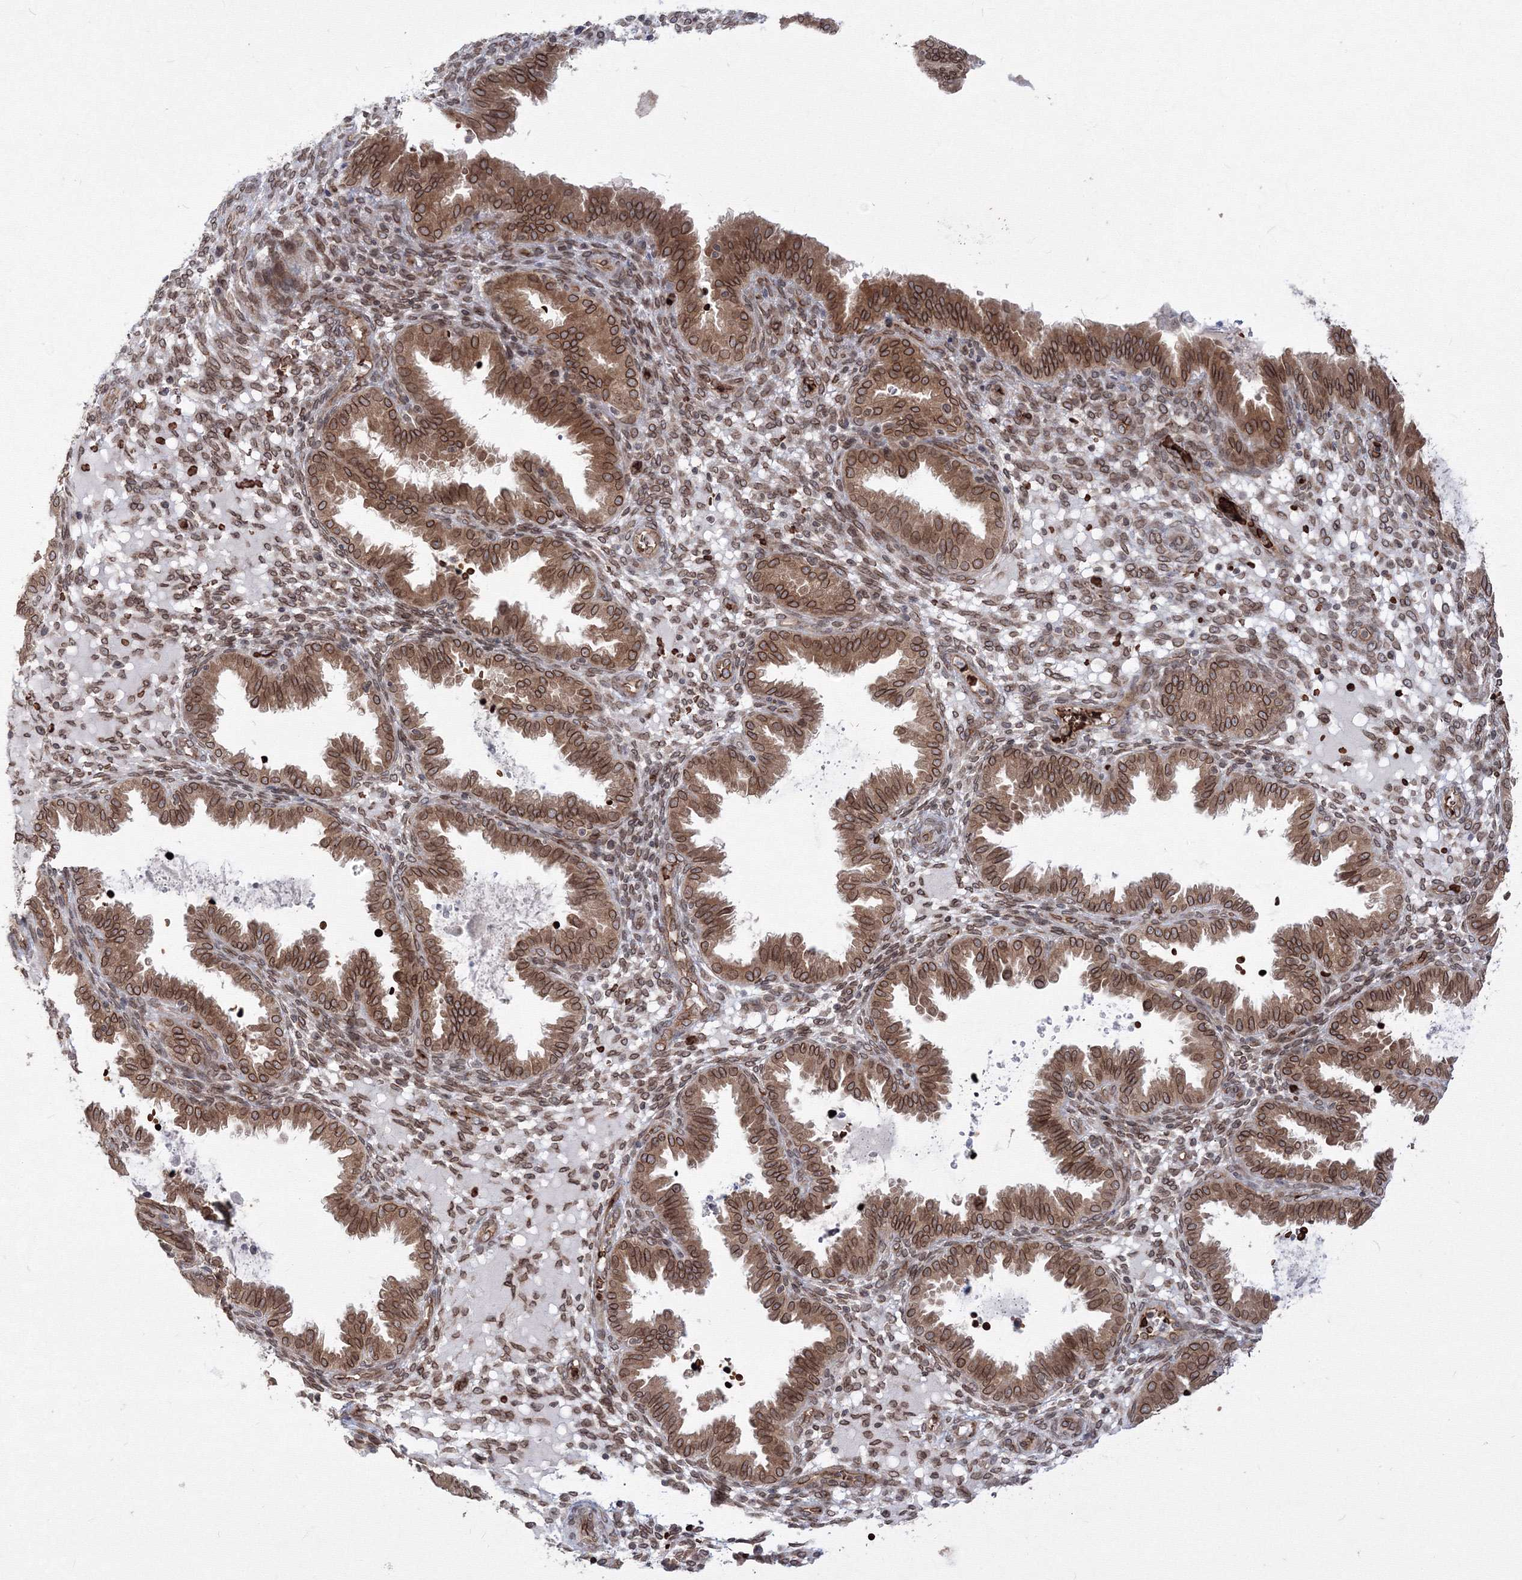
{"staining": {"intensity": "negative", "quantity": "none", "location": "none"}, "tissue": "endometrium", "cell_type": "Cells in endometrial stroma", "image_type": "normal", "snomed": [{"axis": "morphology", "description": "Normal tissue, NOS"}, {"axis": "topography", "description": "Endometrium"}], "caption": "The micrograph demonstrates no significant expression in cells in endometrial stroma of endometrium.", "gene": "DNAJB2", "patient": {"sex": "female", "age": 33}}